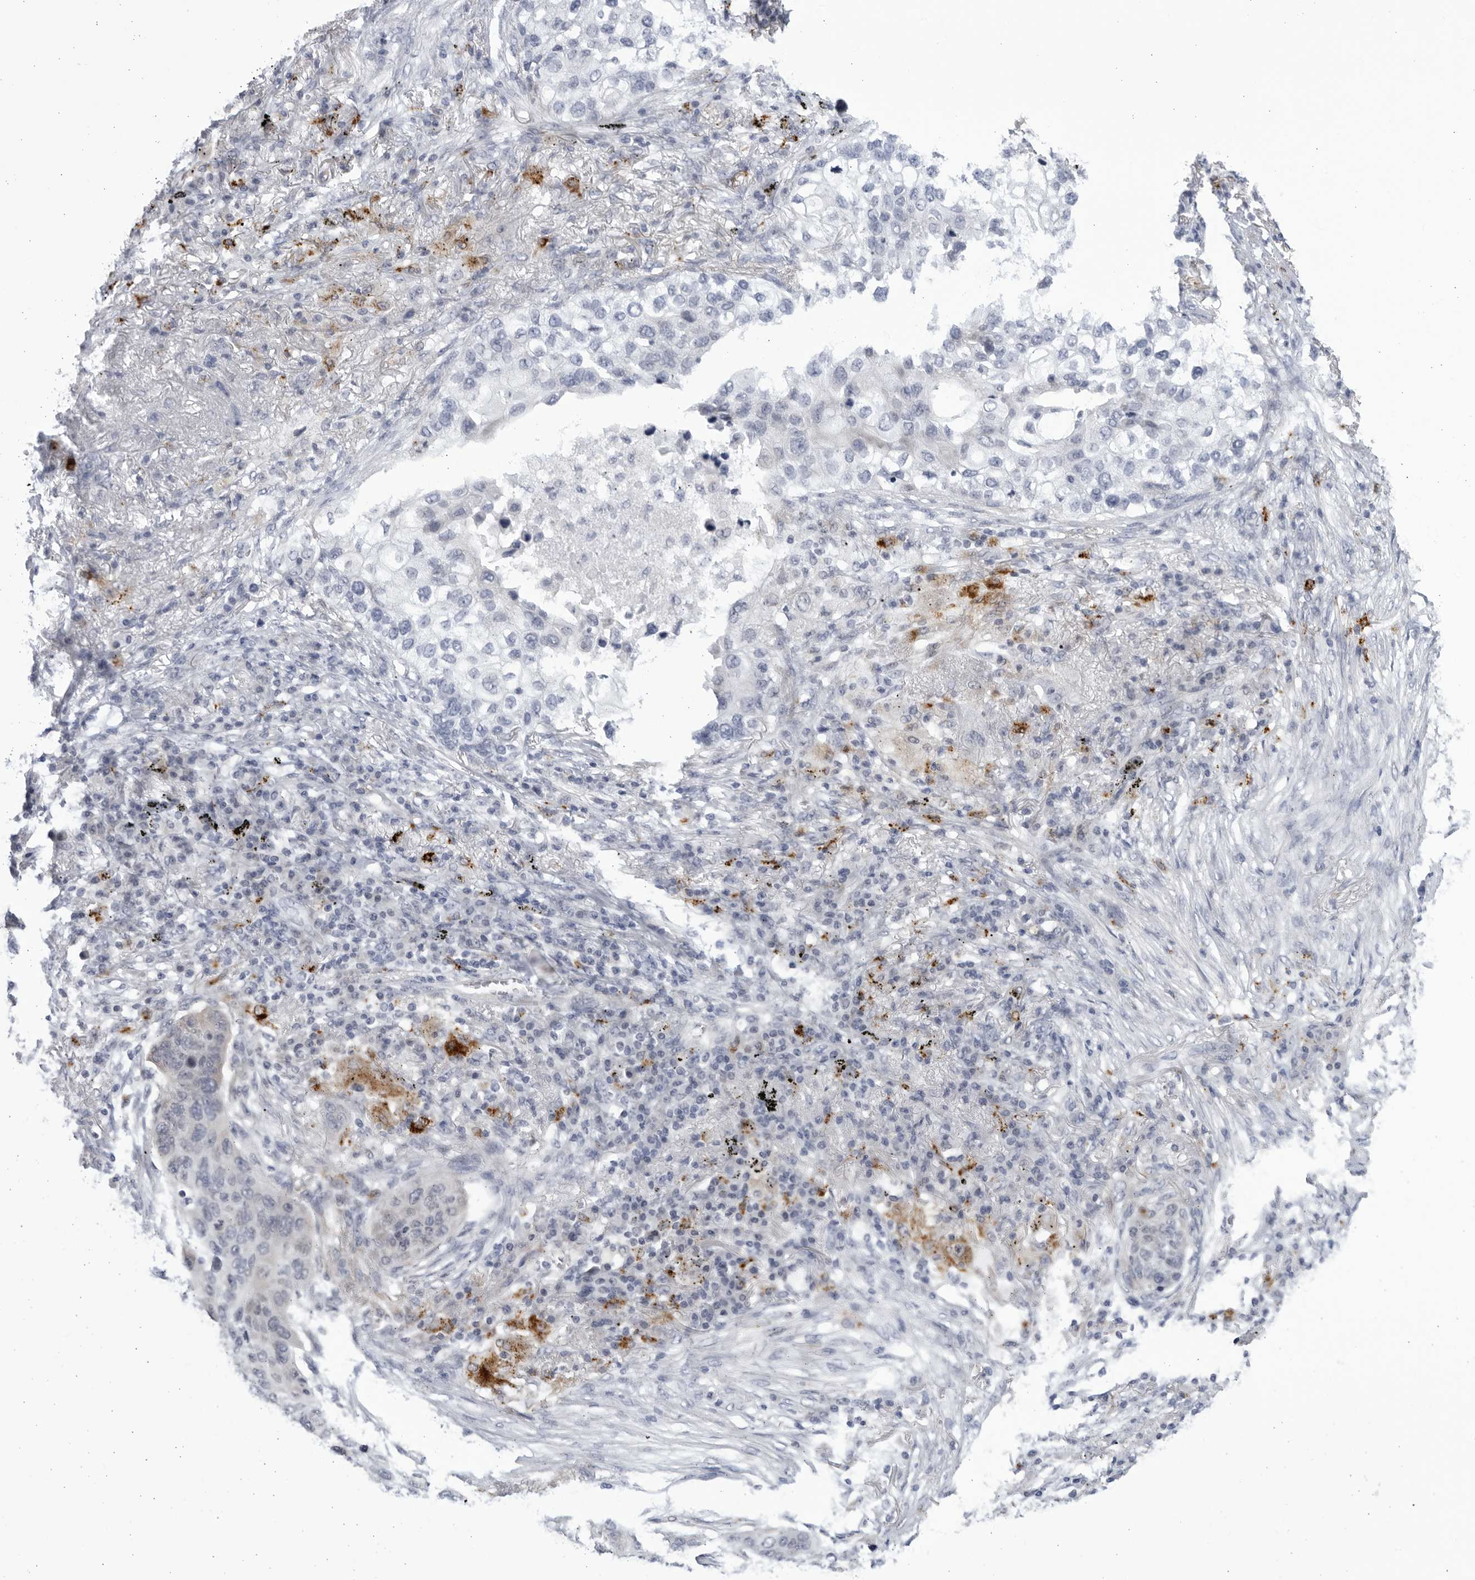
{"staining": {"intensity": "negative", "quantity": "none", "location": "none"}, "tissue": "lung cancer", "cell_type": "Tumor cells", "image_type": "cancer", "snomed": [{"axis": "morphology", "description": "Squamous cell carcinoma, NOS"}, {"axis": "topography", "description": "Lung"}], "caption": "Histopathology image shows no significant protein staining in tumor cells of lung squamous cell carcinoma.", "gene": "CCDC181", "patient": {"sex": "female", "age": 63}}